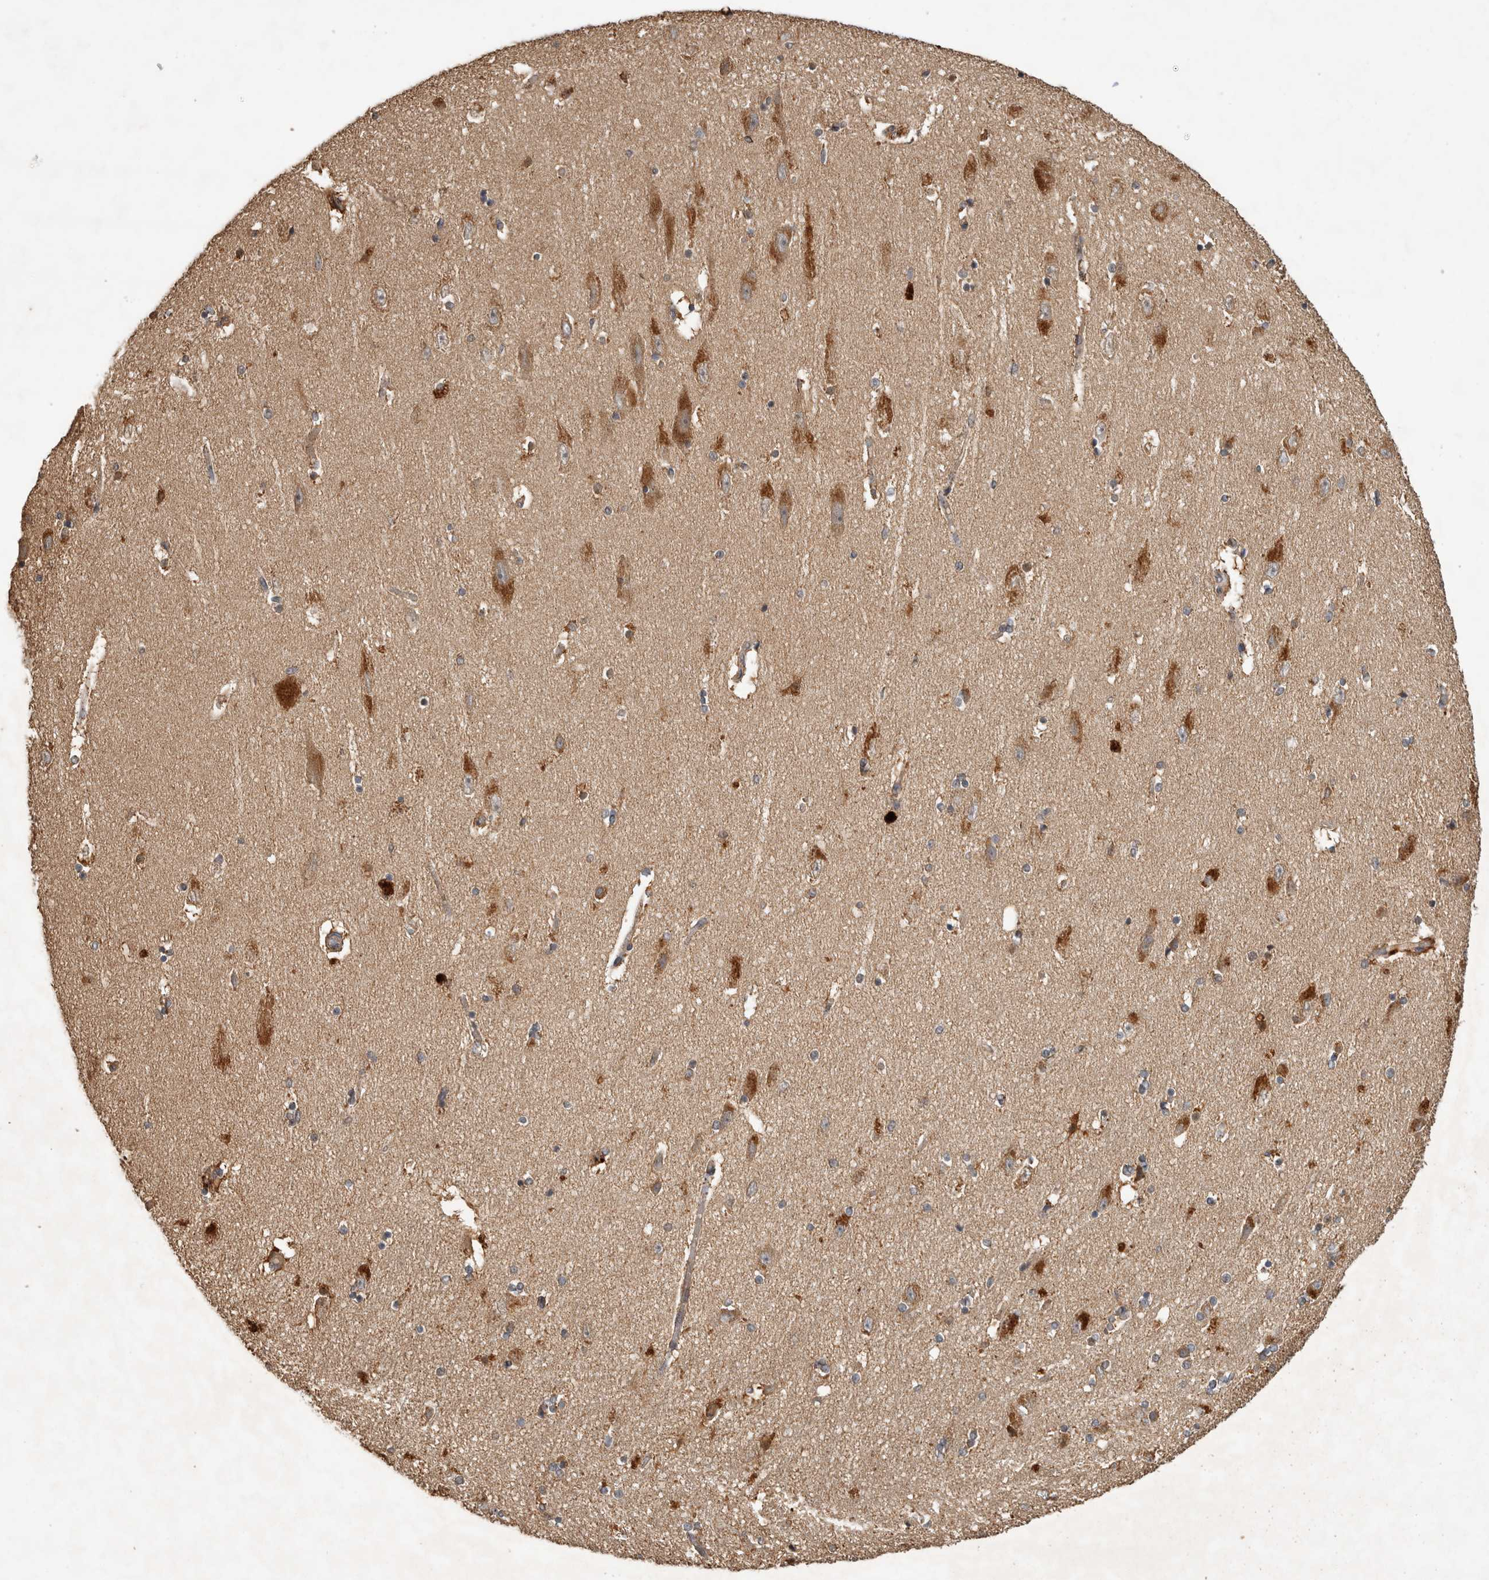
{"staining": {"intensity": "moderate", "quantity": "<25%", "location": "cytoplasmic/membranous"}, "tissue": "hippocampus", "cell_type": "Glial cells", "image_type": "normal", "snomed": [{"axis": "morphology", "description": "Normal tissue, NOS"}, {"axis": "topography", "description": "Hippocampus"}], "caption": "A histopathology image of human hippocampus stained for a protein exhibits moderate cytoplasmic/membranous brown staining in glial cells.", "gene": "TRMT61B", "patient": {"sex": "female", "age": 54}}